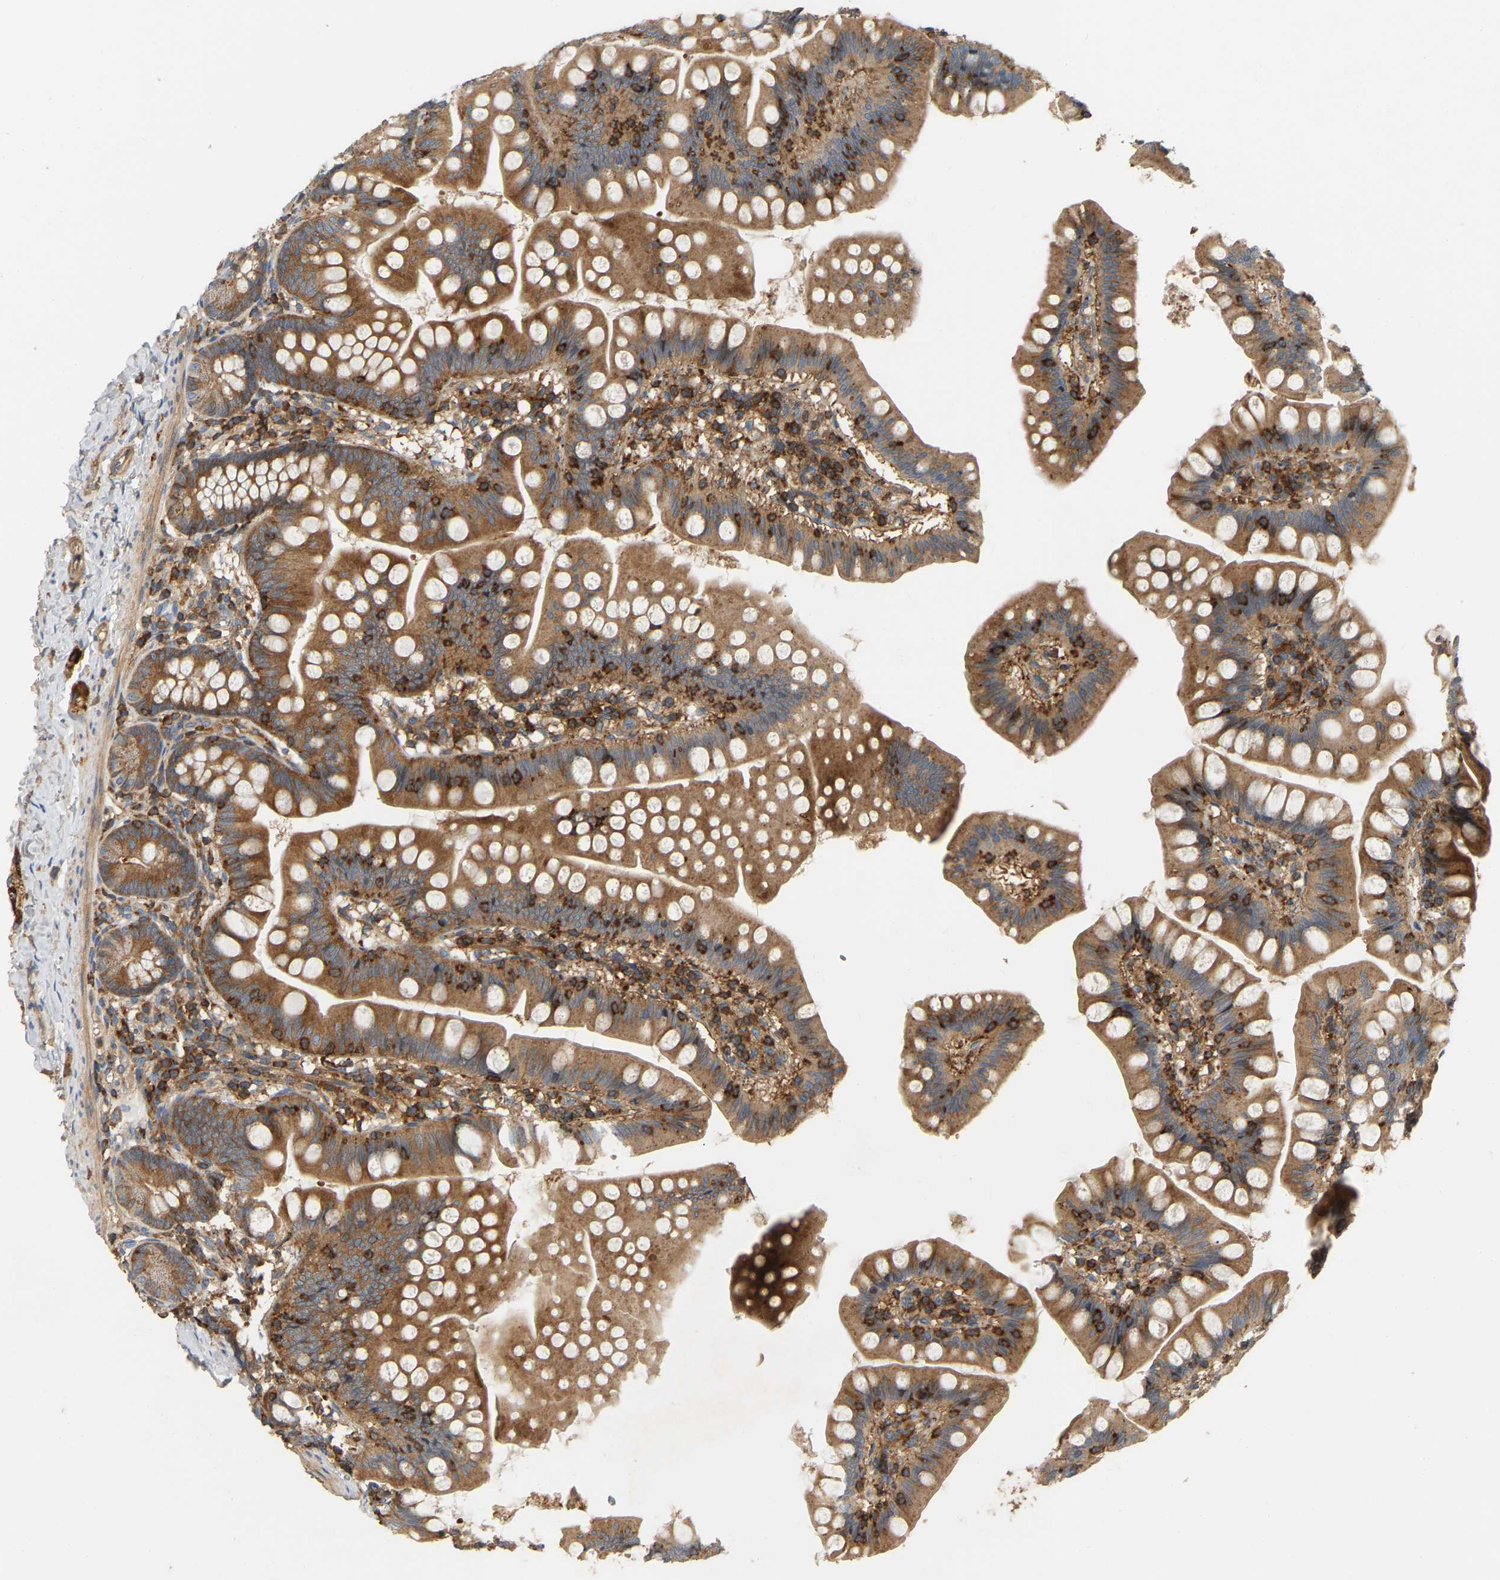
{"staining": {"intensity": "strong", "quantity": ">75%", "location": "cytoplasmic/membranous"}, "tissue": "small intestine", "cell_type": "Glandular cells", "image_type": "normal", "snomed": [{"axis": "morphology", "description": "Normal tissue, NOS"}, {"axis": "topography", "description": "Small intestine"}], "caption": "The immunohistochemical stain shows strong cytoplasmic/membranous staining in glandular cells of unremarkable small intestine.", "gene": "AKAP13", "patient": {"sex": "male", "age": 7}}